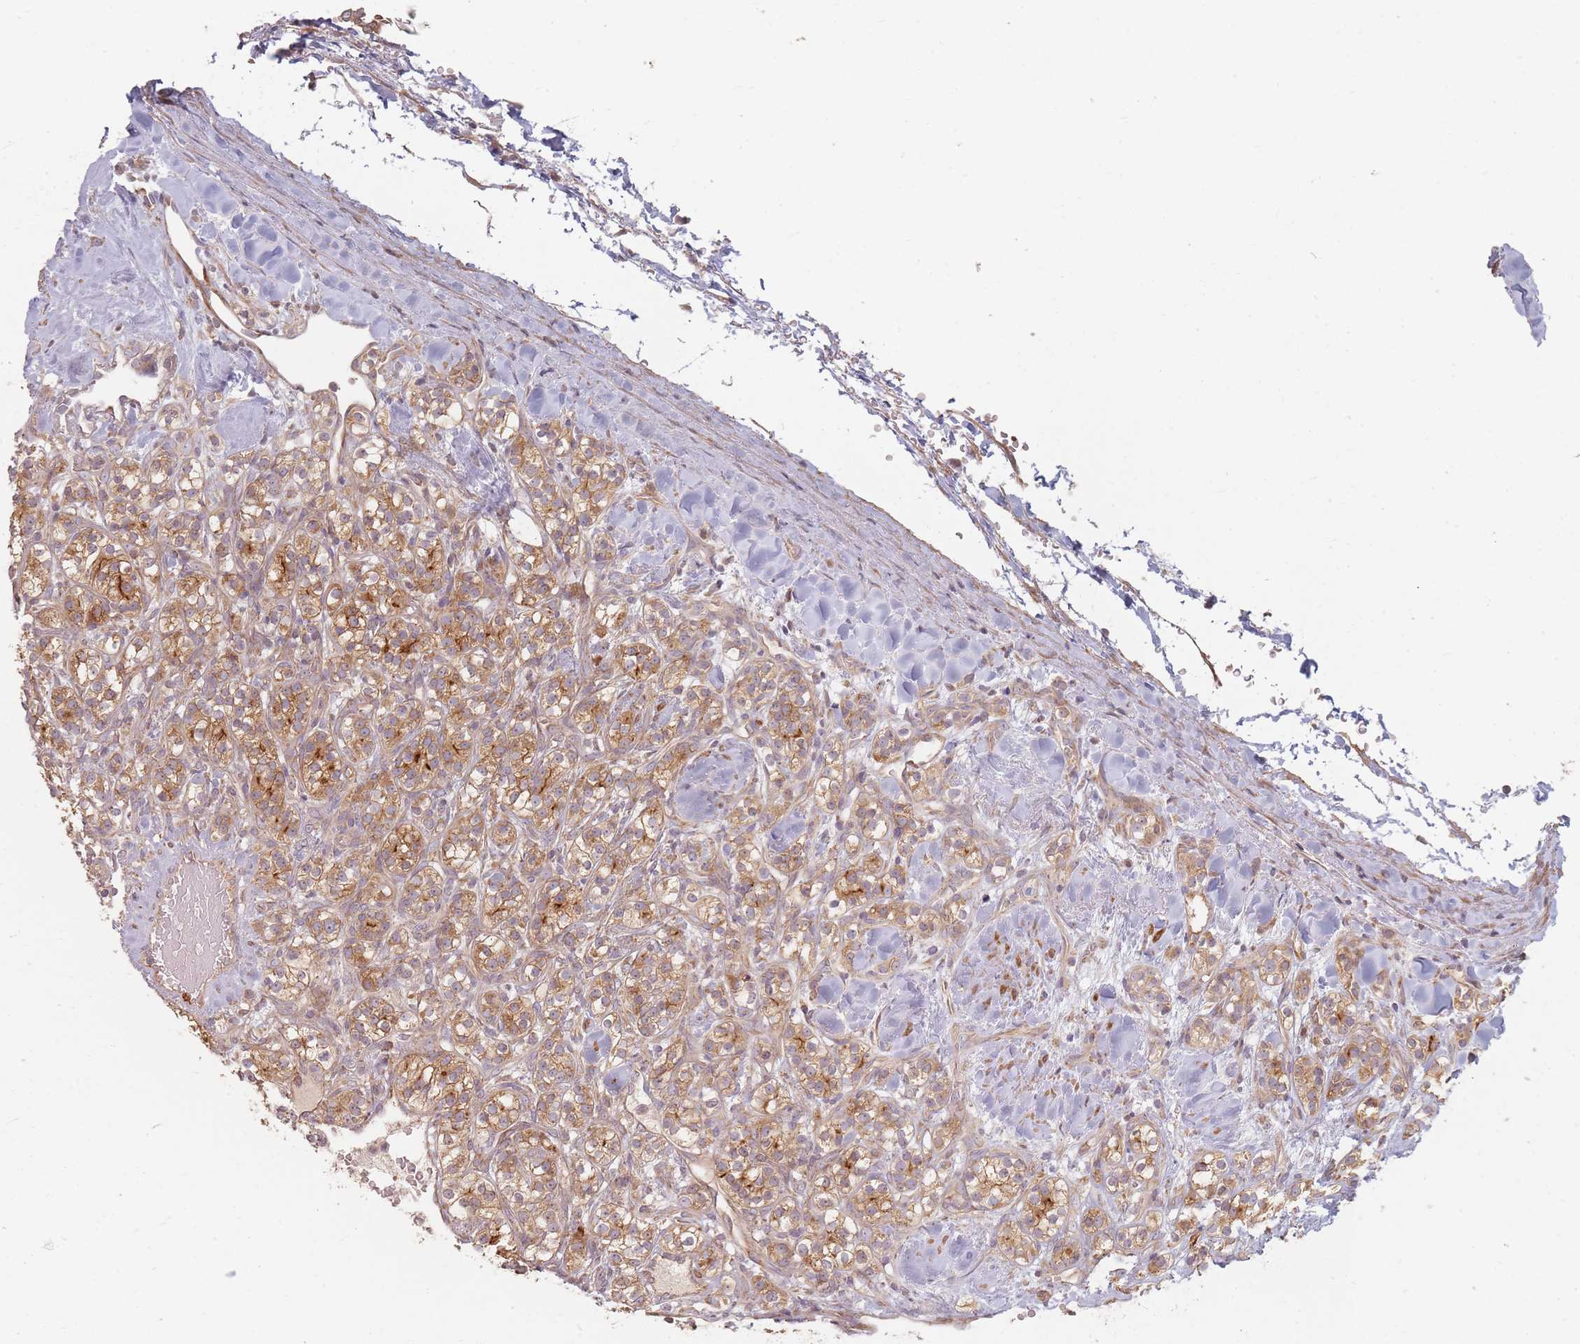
{"staining": {"intensity": "moderate", "quantity": ">75%", "location": "cytoplasmic/membranous"}, "tissue": "renal cancer", "cell_type": "Tumor cells", "image_type": "cancer", "snomed": [{"axis": "morphology", "description": "Adenocarcinoma, NOS"}, {"axis": "topography", "description": "Kidney"}], "caption": "Immunohistochemistry micrograph of neoplastic tissue: adenocarcinoma (renal) stained using IHC shows medium levels of moderate protein expression localized specifically in the cytoplasmic/membranous of tumor cells, appearing as a cytoplasmic/membranous brown color.", "gene": "MRPS6", "patient": {"sex": "male", "age": 77}}